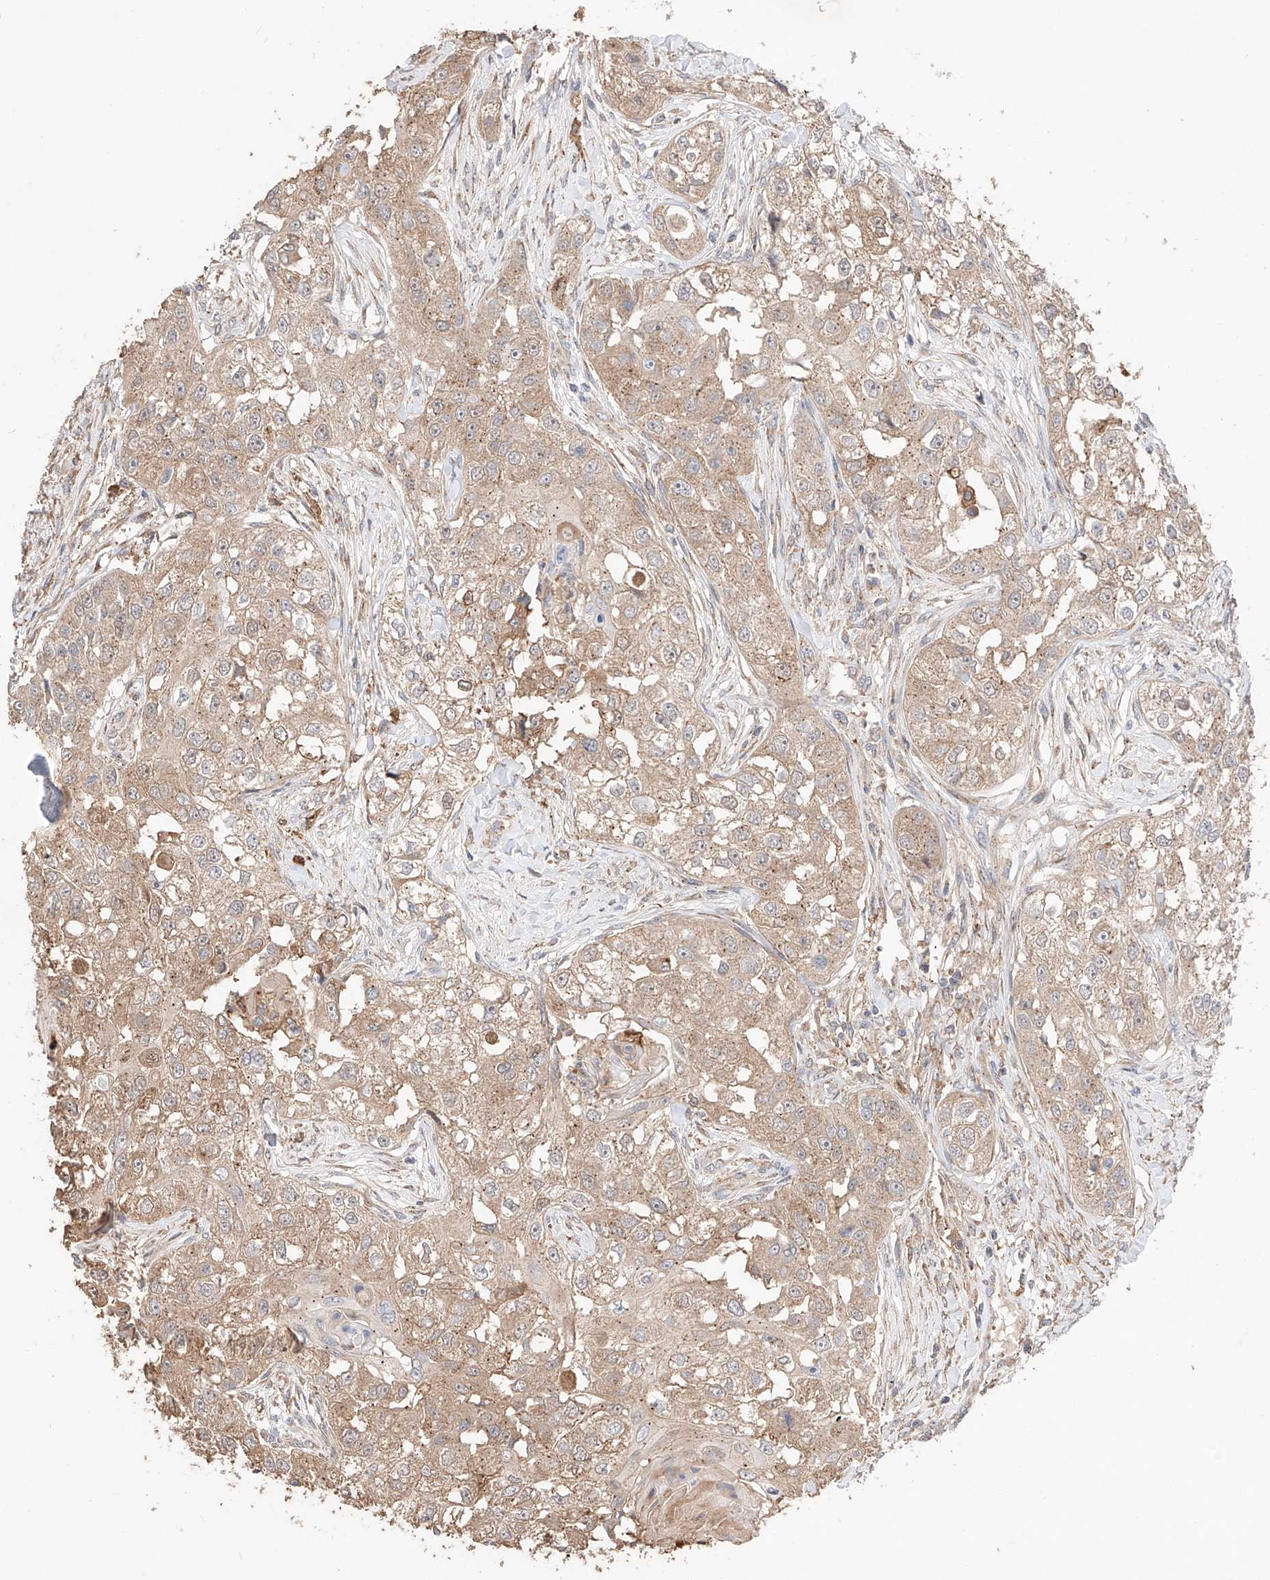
{"staining": {"intensity": "weak", "quantity": ">75%", "location": "cytoplasmic/membranous"}, "tissue": "head and neck cancer", "cell_type": "Tumor cells", "image_type": "cancer", "snomed": [{"axis": "morphology", "description": "Normal tissue, NOS"}, {"axis": "morphology", "description": "Squamous cell carcinoma, NOS"}, {"axis": "topography", "description": "Skeletal muscle"}, {"axis": "topography", "description": "Head-Neck"}], "caption": "DAB (3,3'-diaminobenzidine) immunohistochemical staining of human head and neck cancer exhibits weak cytoplasmic/membranous protein positivity in approximately >75% of tumor cells.", "gene": "MOSPD1", "patient": {"sex": "male", "age": 51}}